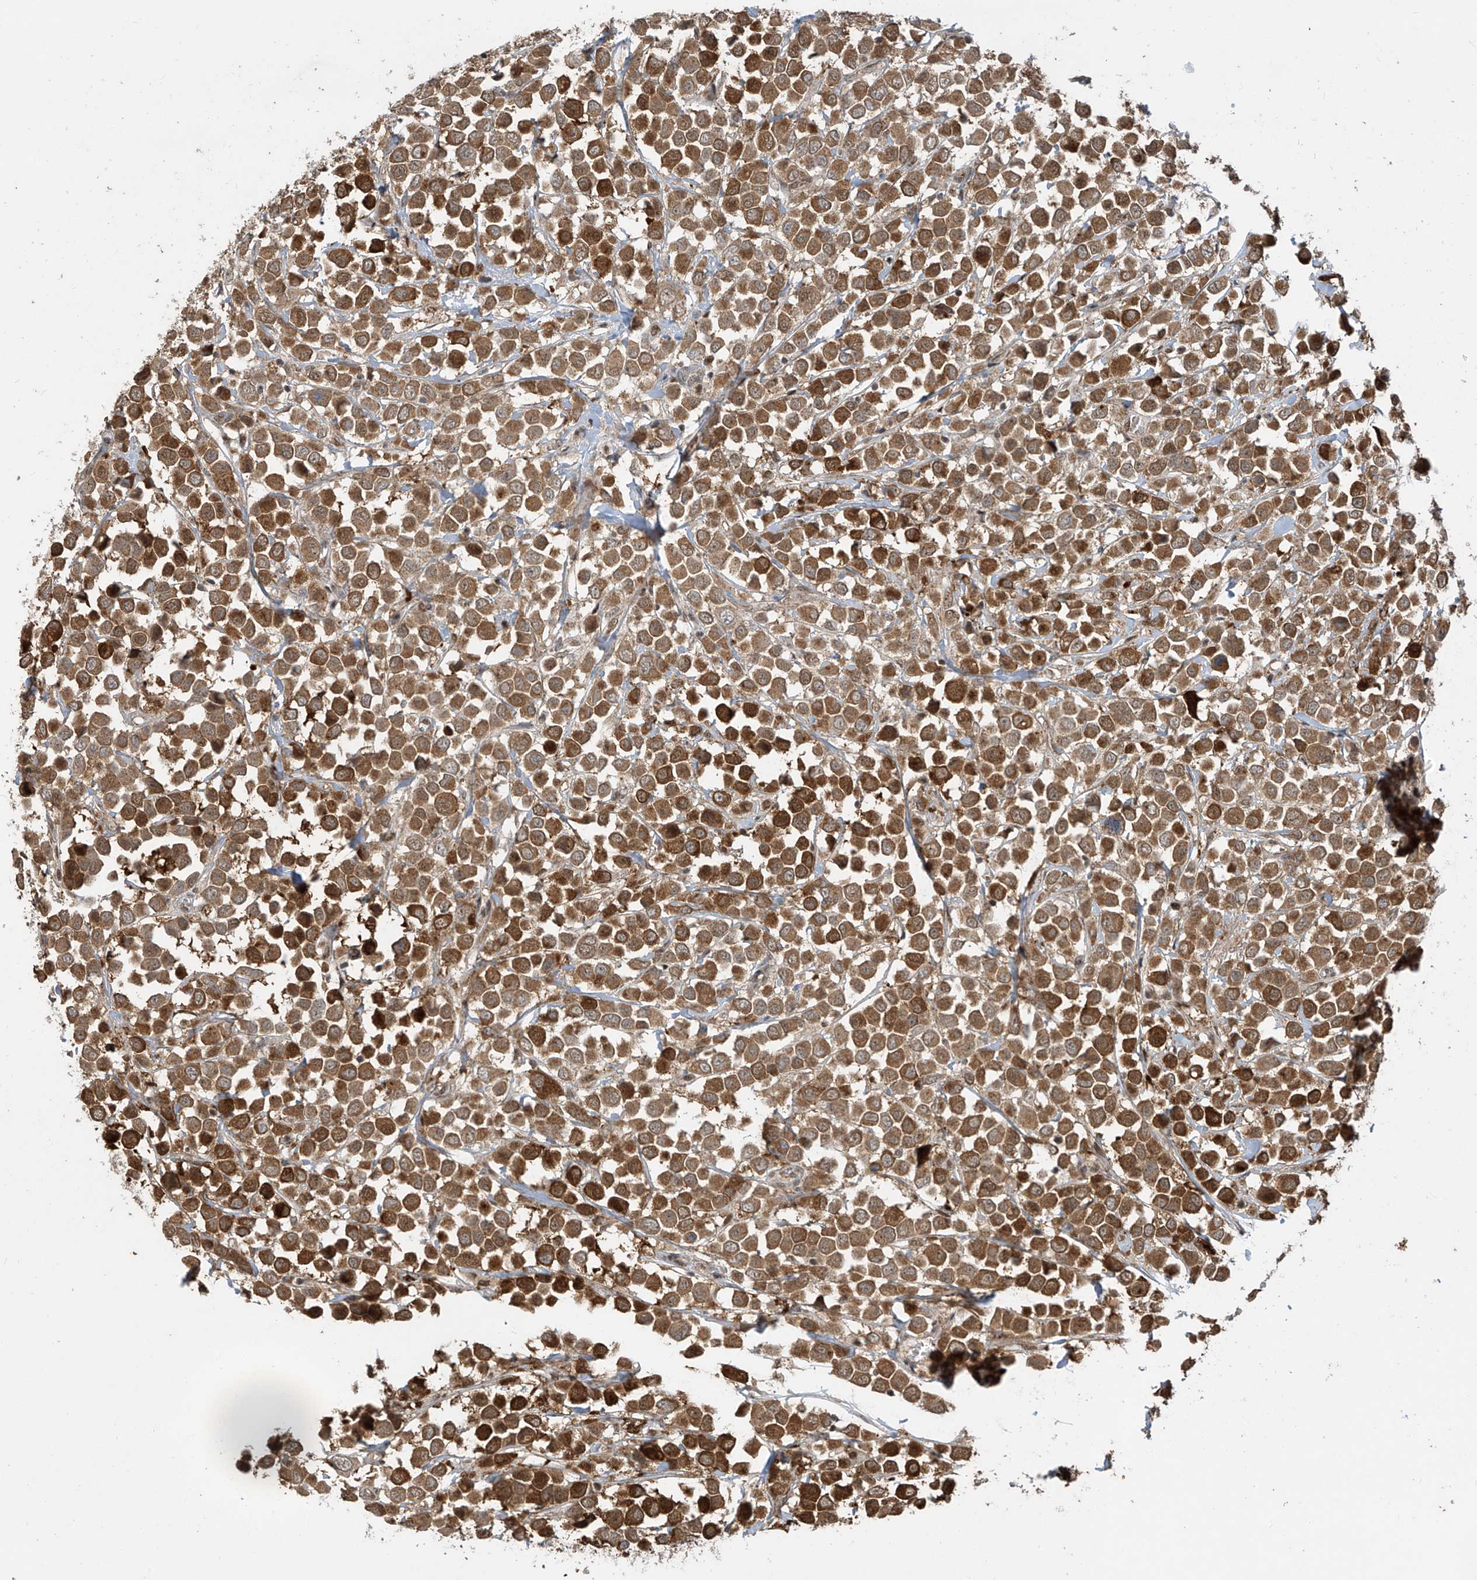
{"staining": {"intensity": "strong", "quantity": ">75%", "location": "cytoplasmic/membranous,nuclear"}, "tissue": "breast cancer", "cell_type": "Tumor cells", "image_type": "cancer", "snomed": [{"axis": "morphology", "description": "Duct carcinoma"}, {"axis": "topography", "description": "Breast"}], "caption": "Immunohistochemical staining of breast invasive ductal carcinoma reveals high levels of strong cytoplasmic/membranous and nuclear protein positivity in about >75% of tumor cells.", "gene": "LAGE3", "patient": {"sex": "female", "age": 61}}